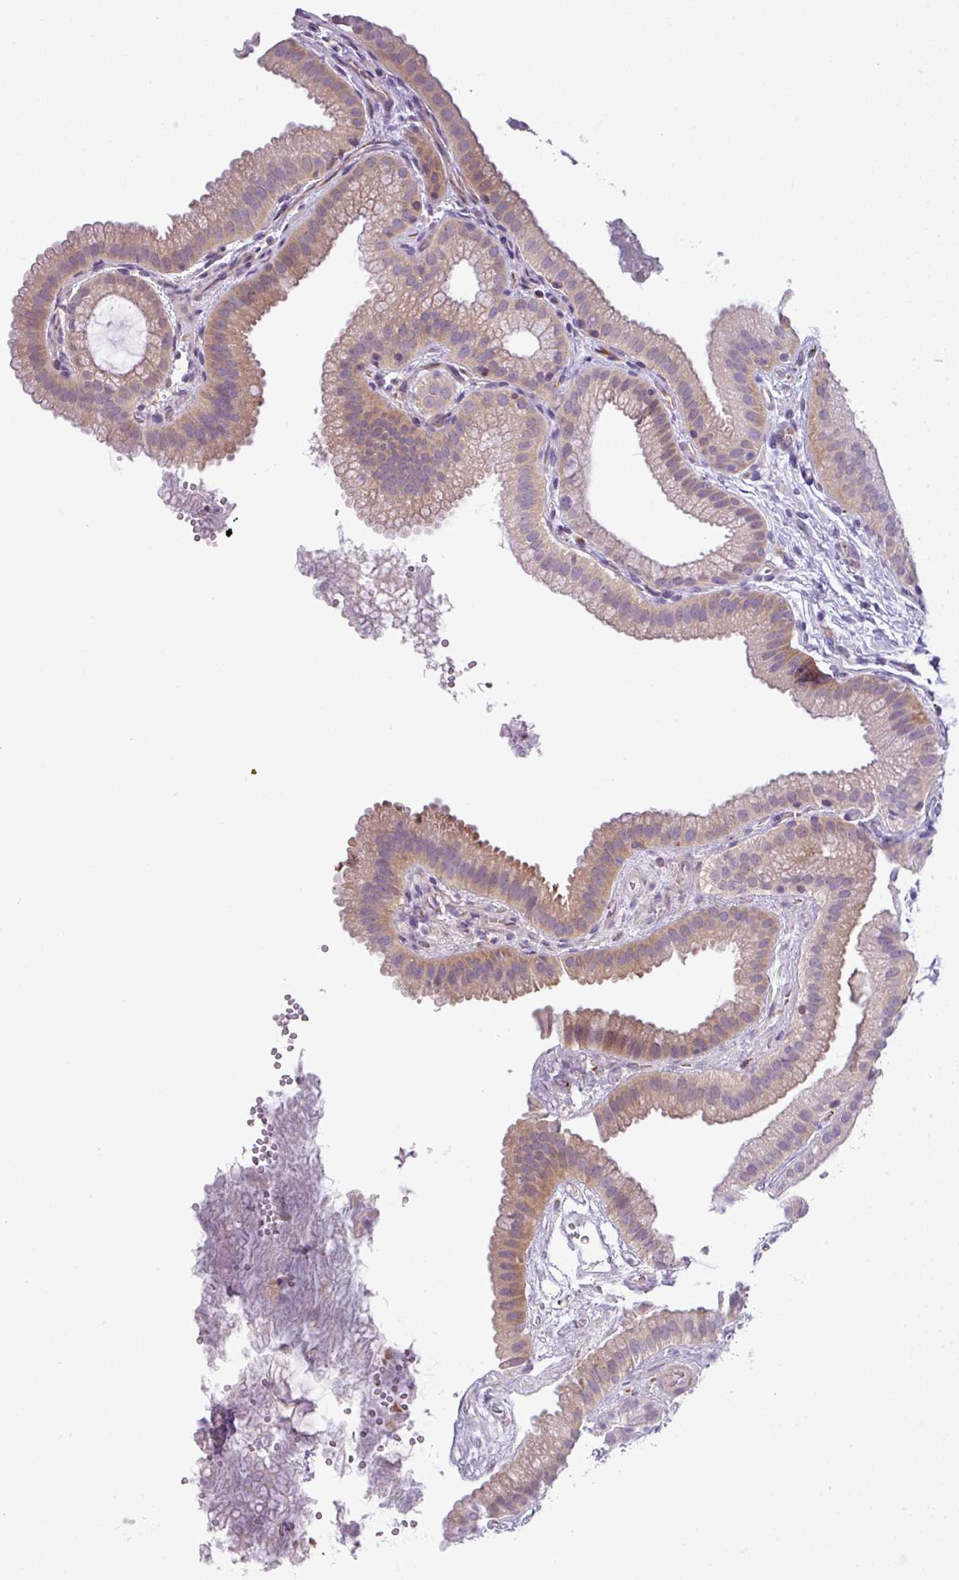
{"staining": {"intensity": "weak", "quantity": ">75%", "location": "cytoplasmic/membranous"}, "tissue": "gallbladder", "cell_type": "Glandular cells", "image_type": "normal", "snomed": [{"axis": "morphology", "description": "Normal tissue, NOS"}, {"axis": "topography", "description": "Gallbladder"}], "caption": "This micrograph shows IHC staining of normal gallbladder, with low weak cytoplasmic/membranous expression in about >75% of glandular cells.", "gene": "ENSG00000273748", "patient": {"sex": "female", "age": 63}}